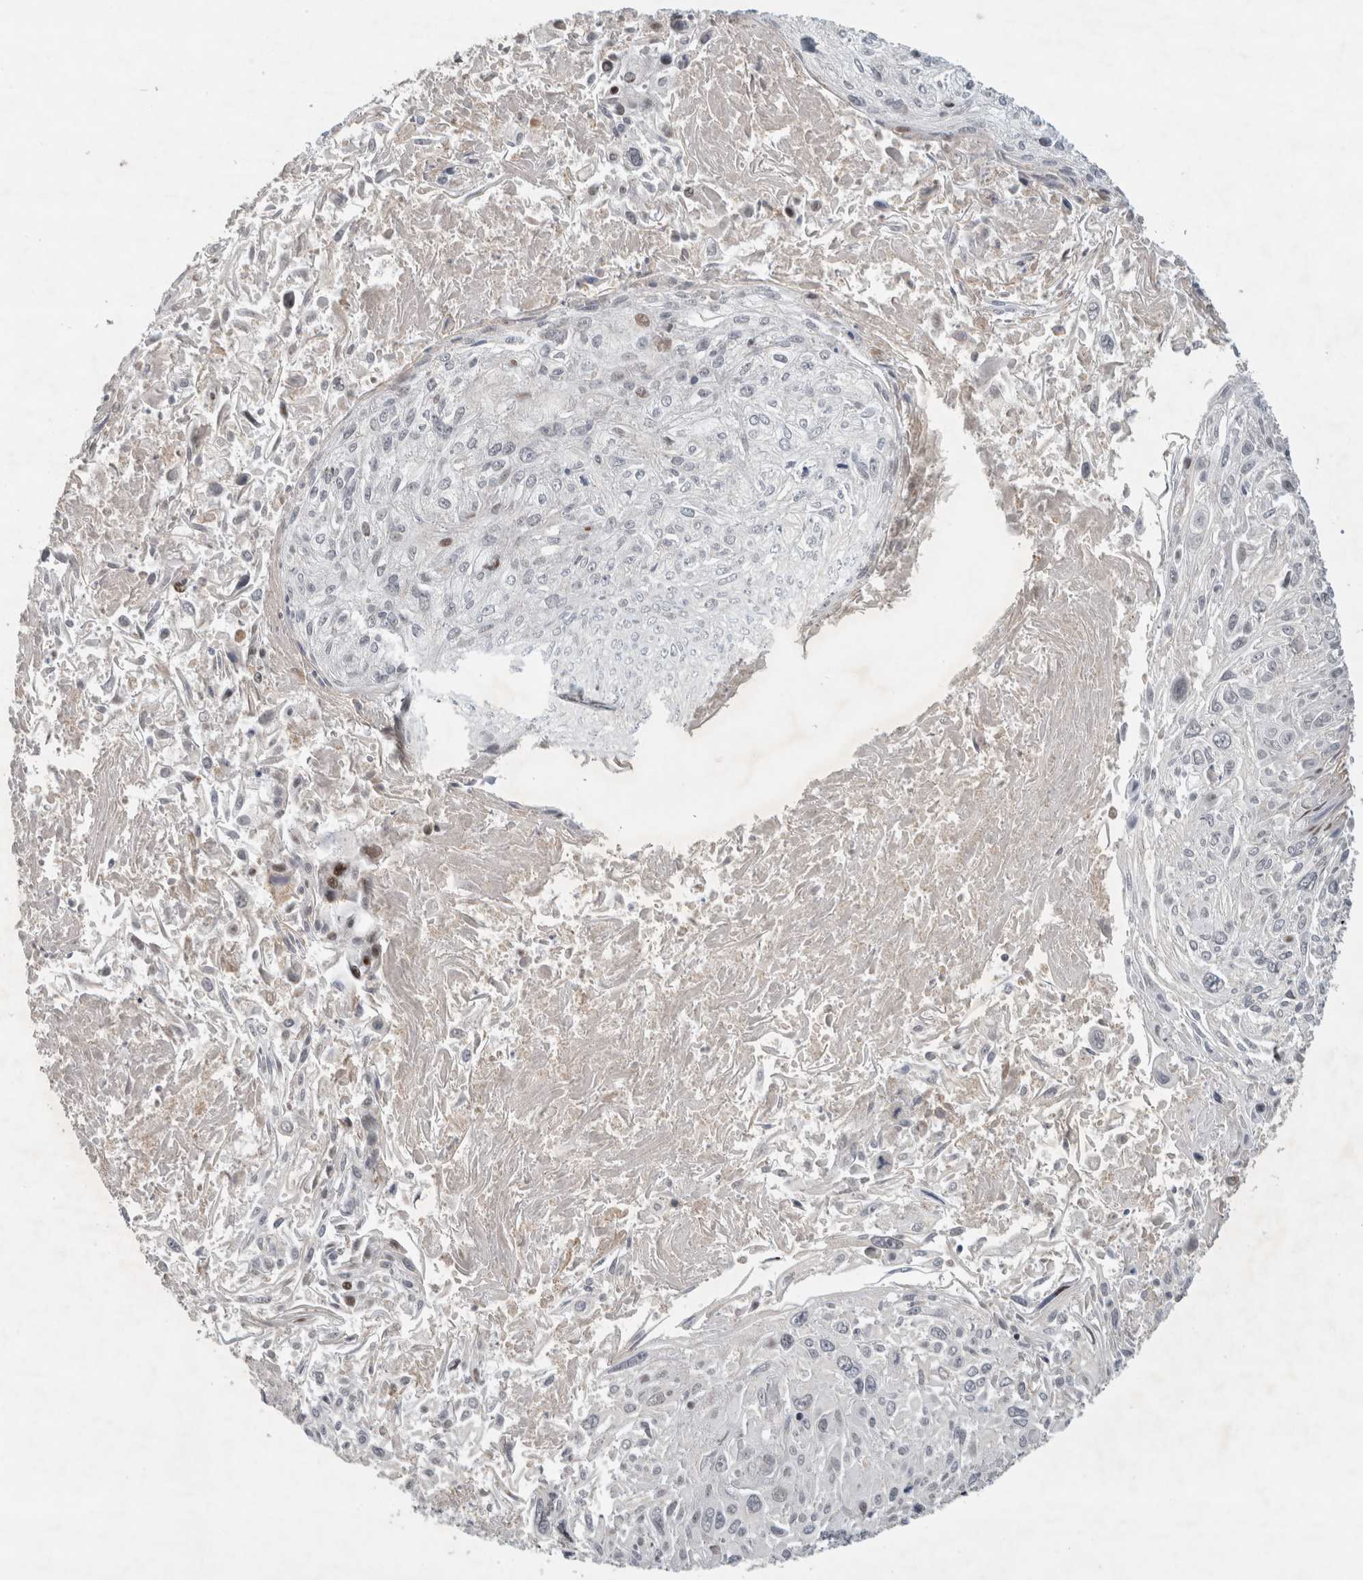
{"staining": {"intensity": "moderate", "quantity": "25%-75%", "location": "nuclear"}, "tissue": "cervical cancer", "cell_type": "Tumor cells", "image_type": "cancer", "snomed": [{"axis": "morphology", "description": "Squamous cell carcinoma, NOS"}, {"axis": "topography", "description": "Cervix"}], "caption": "This micrograph exhibits squamous cell carcinoma (cervical) stained with immunohistochemistry to label a protein in brown. The nuclear of tumor cells show moderate positivity for the protein. Nuclei are counter-stained blue.", "gene": "C8orf58", "patient": {"sex": "female", "age": 51}}